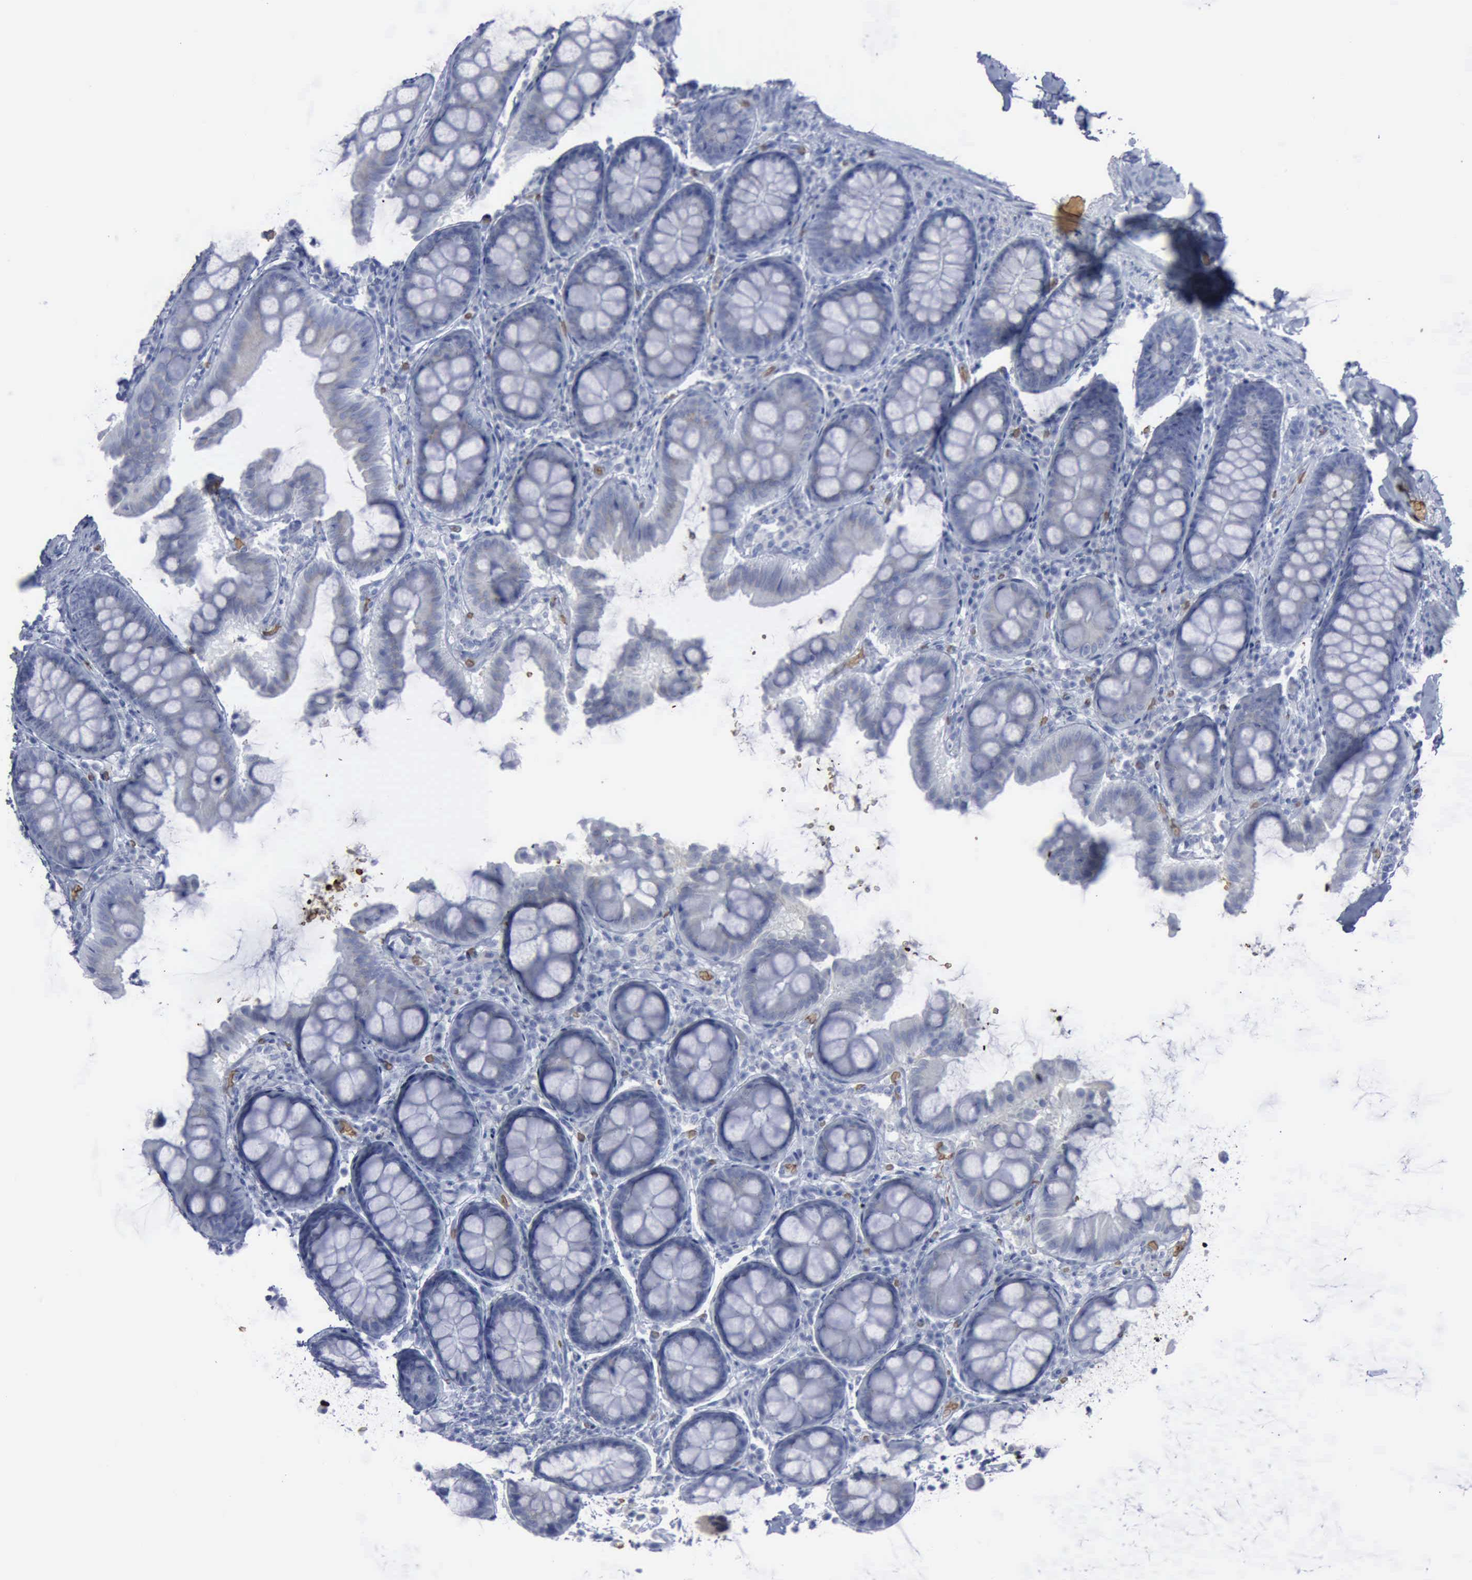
{"staining": {"intensity": "negative", "quantity": "none", "location": "none"}, "tissue": "colon", "cell_type": "Endothelial cells", "image_type": "normal", "snomed": [{"axis": "morphology", "description": "Normal tissue, NOS"}, {"axis": "topography", "description": "Colon"}], "caption": "The immunohistochemistry (IHC) histopathology image has no significant expression in endothelial cells of colon. (DAB (3,3'-diaminobenzidine) immunohistochemistry with hematoxylin counter stain).", "gene": "TGFB1", "patient": {"sex": "female", "age": 61}}